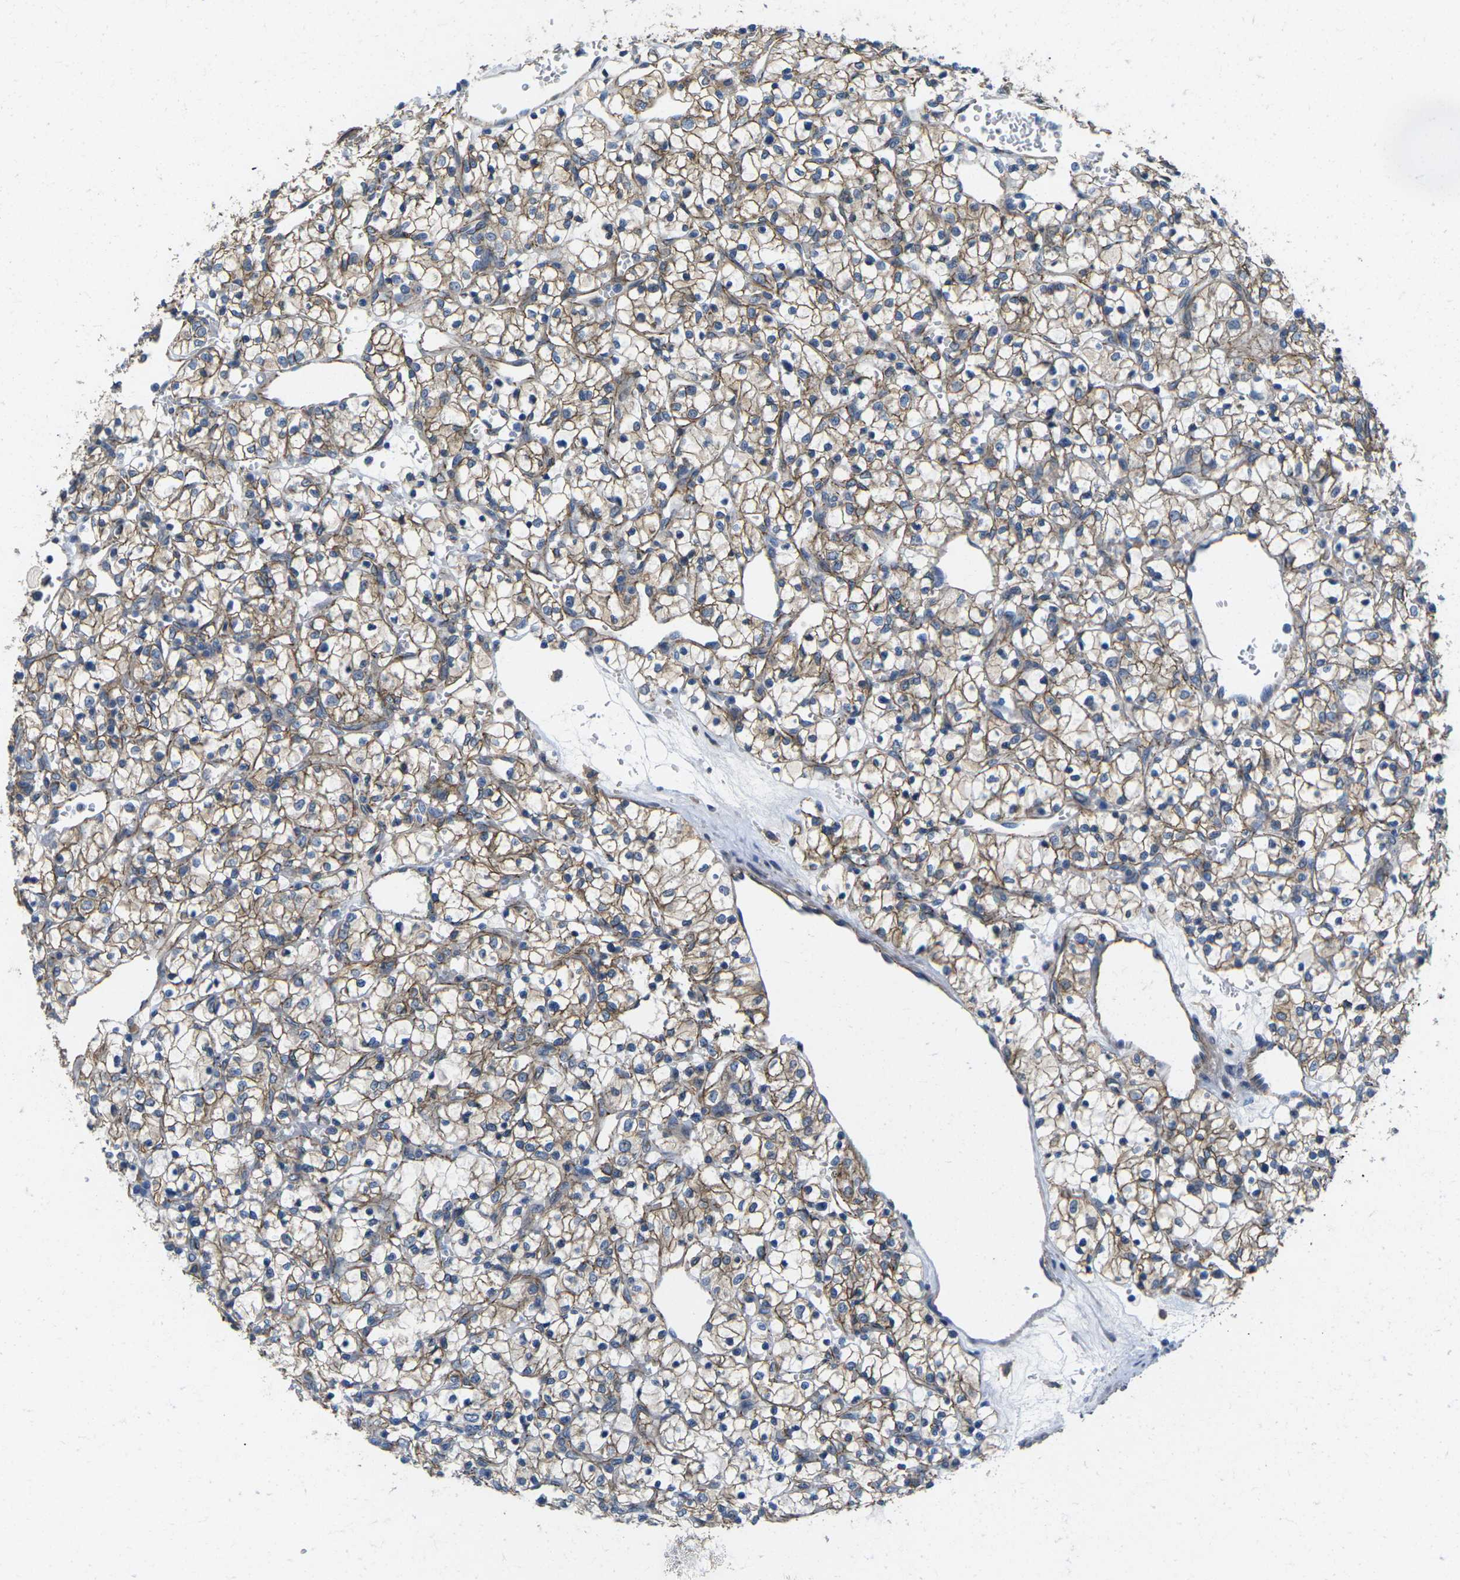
{"staining": {"intensity": "moderate", "quantity": ">75%", "location": "cytoplasmic/membranous"}, "tissue": "renal cancer", "cell_type": "Tumor cells", "image_type": "cancer", "snomed": [{"axis": "morphology", "description": "Adenocarcinoma, NOS"}, {"axis": "topography", "description": "Kidney"}], "caption": "Immunohistochemistry staining of renal cancer (adenocarcinoma), which displays medium levels of moderate cytoplasmic/membranous positivity in approximately >75% of tumor cells indicating moderate cytoplasmic/membranous protein positivity. The staining was performed using DAB (3,3'-diaminobenzidine) (brown) for protein detection and nuclei were counterstained in hematoxylin (blue).", "gene": "CTNND1", "patient": {"sex": "female", "age": 69}}